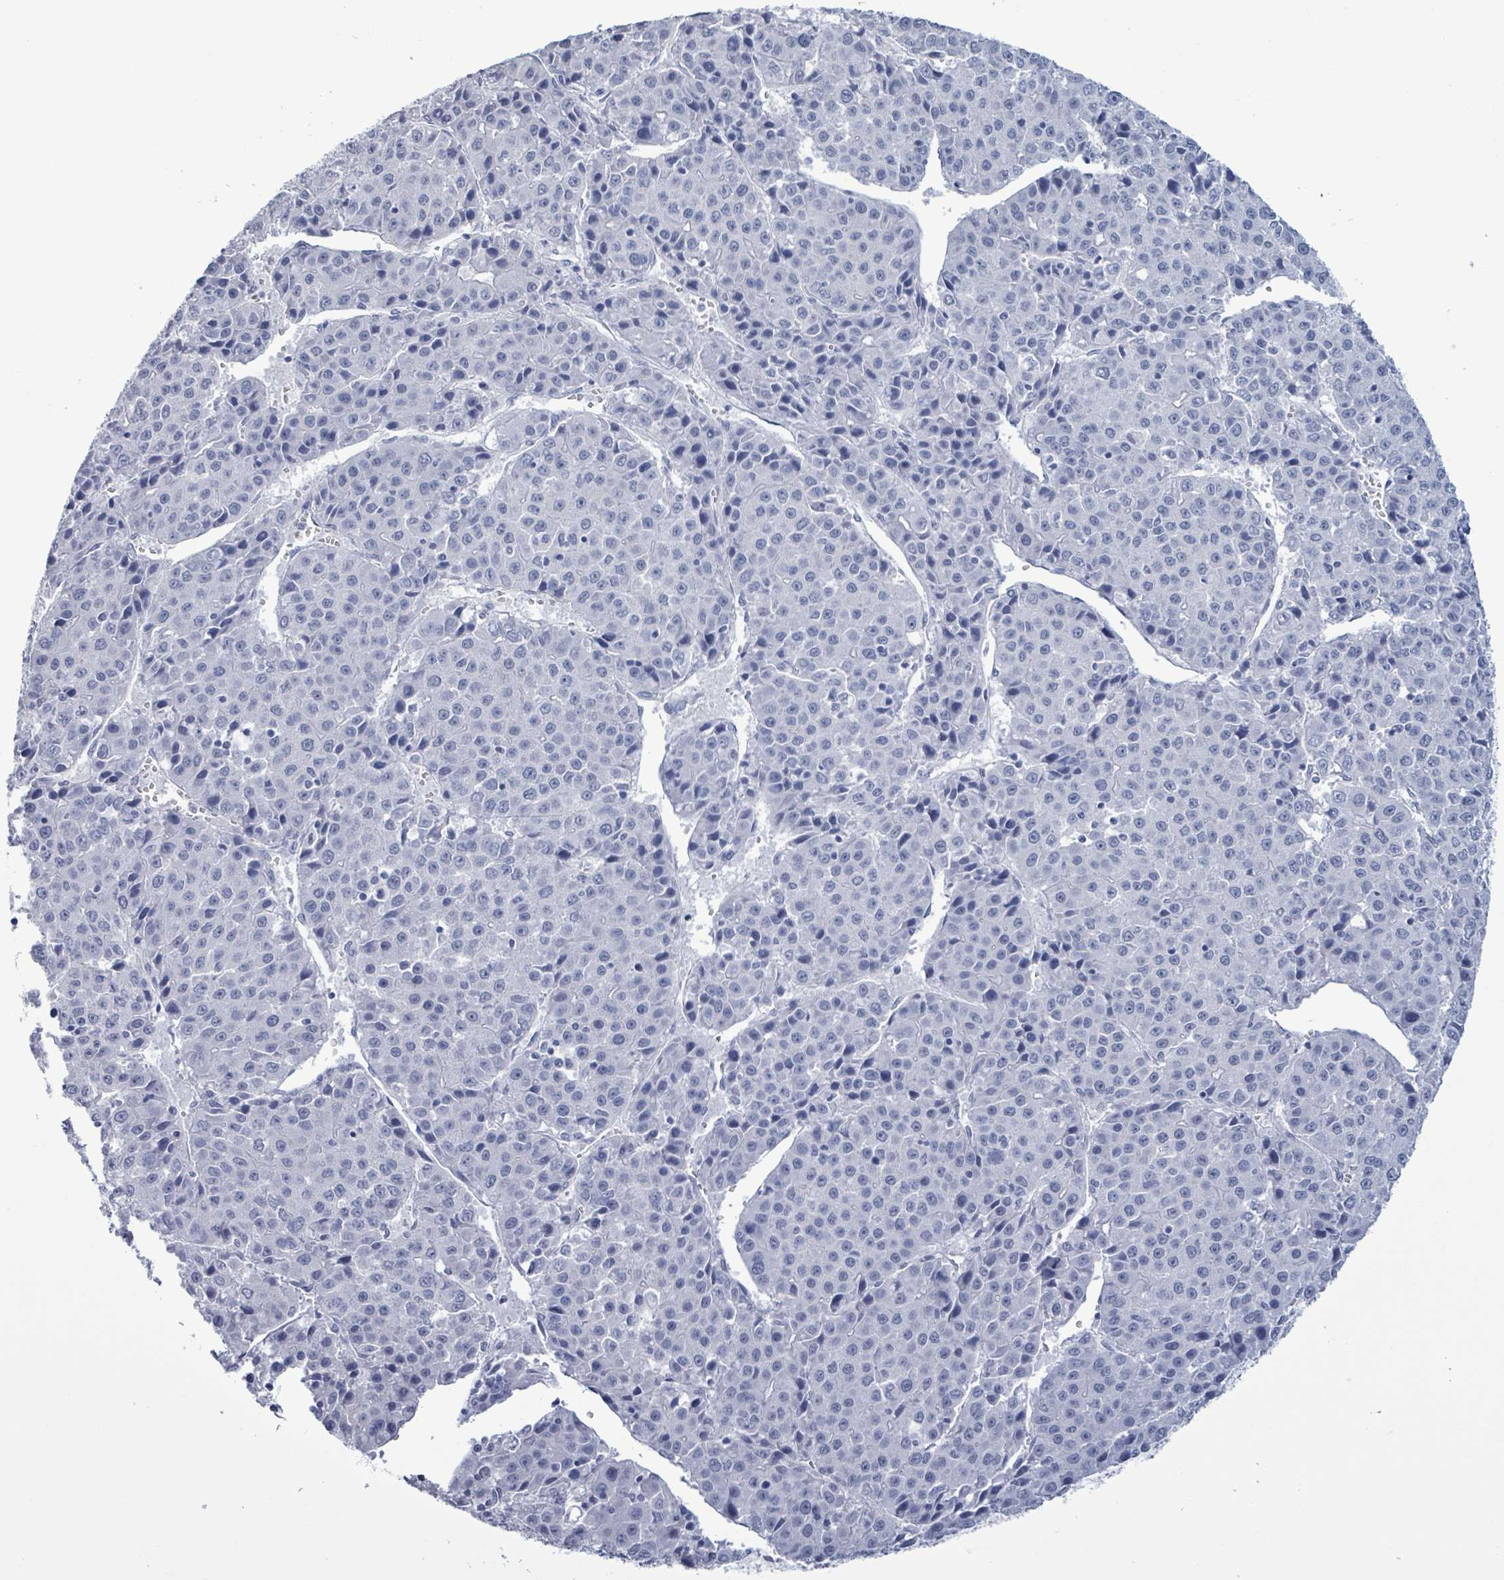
{"staining": {"intensity": "negative", "quantity": "none", "location": "none"}, "tissue": "liver cancer", "cell_type": "Tumor cells", "image_type": "cancer", "snomed": [{"axis": "morphology", "description": "Carcinoma, Hepatocellular, NOS"}, {"axis": "topography", "description": "Liver"}], "caption": "This is an IHC image of hepatocellular carcinoma (liver). There is no positivity in tumor cells.", "gene": "NKX2-1", "patient": {"sex": "female", "age": 53}}